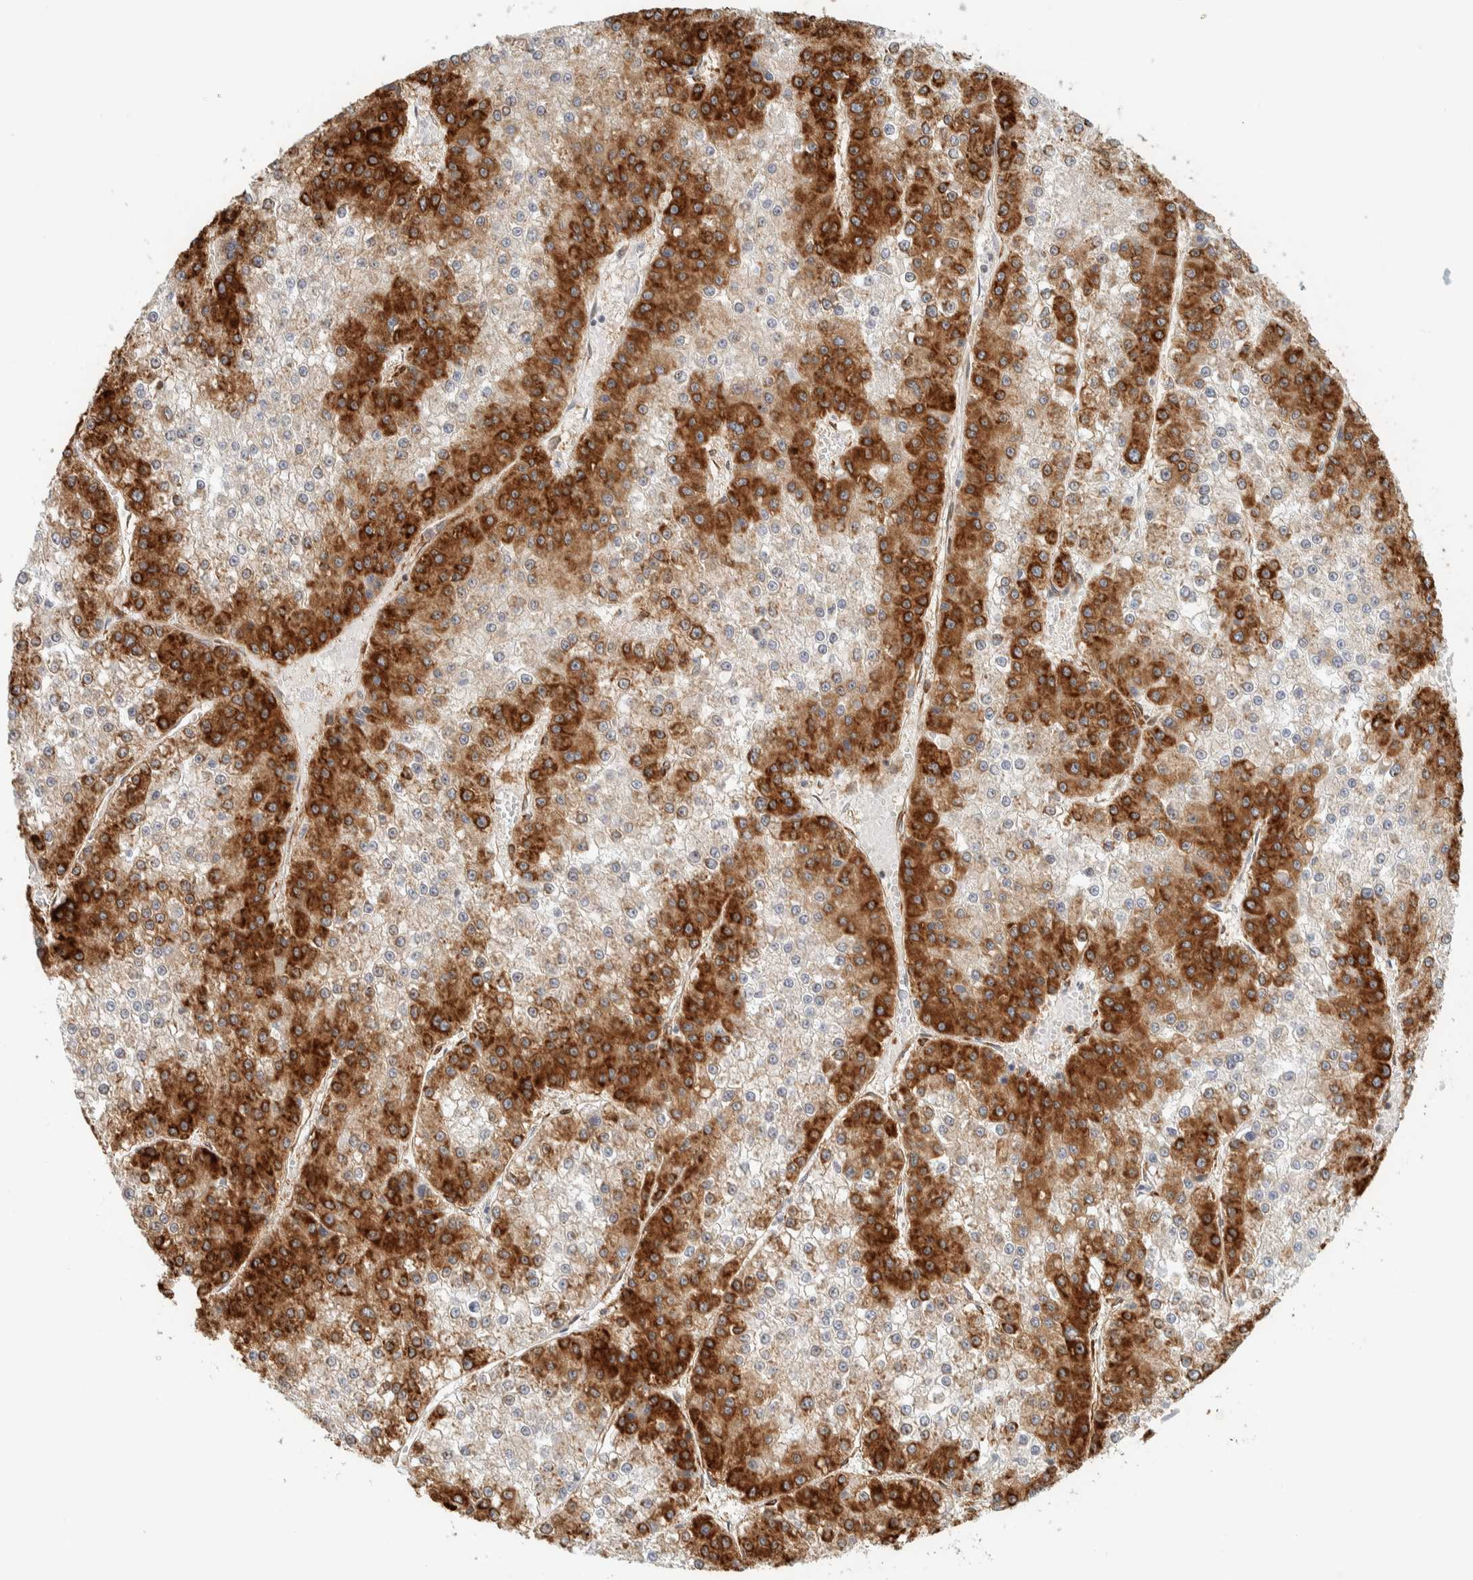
{"staining": {"intensity": "strong", "quantity": "25%-75%", "location": "cytoplasmic/membranous"}, "tissue": "liver cancer", "cell_type": "Tumor cells", "image_type": "cancer", "snomed": [{"axis": "morphology", "description": "Carcinoma, Hepatocellular, NOS"}, {"axis": "topography", "description": "Liver"}], "caption": "A brown stain shows strong cytoplasmic/membranous staining of a protein in liver cancer tumor cells. (brown staining indicates protein expression, while blue staining denotes nuclei).", "gene": "LLGL2", "patient": {"sex": "female", "age": 73}}